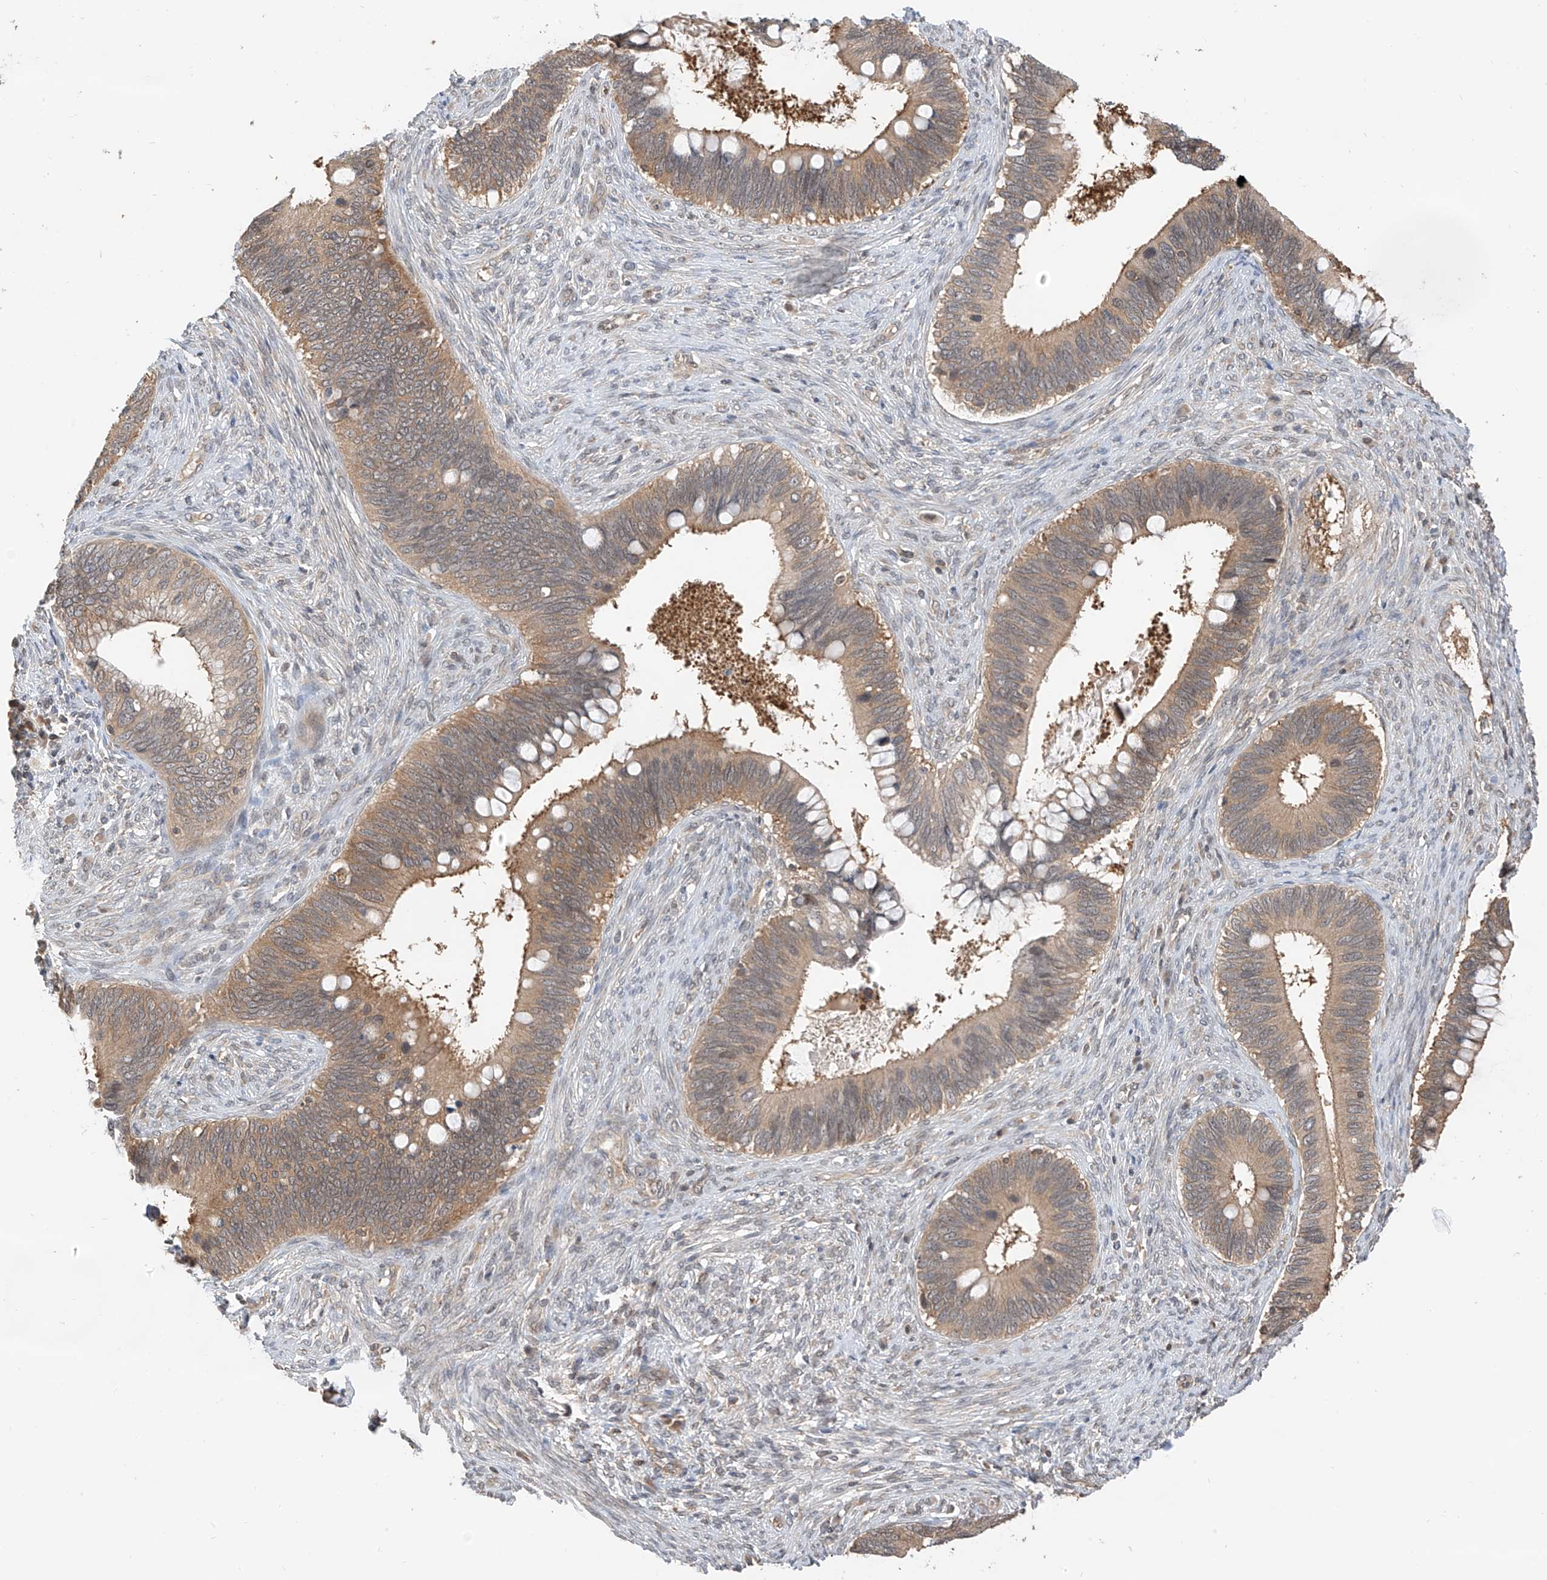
{"staining": {"intensity": "moderate", "quantity": ">75%", "location": "cytoplasmic/membranous"}, "tissue": "cervical cancer", "cell_type": "Tumor cells", "image_type": "cancer", "snomed": [{"axis": "morphology", "description": "Adenocarcinoma, NOS"}, {"axis": "topography", "description": "Cervix"}], "caption": "Cervical cancer was stained to show a protein in brown. There is medium levels of moderate cytoplasmic/membranous expression in approximately >75% of tumor cells. The protein is stained brown, and the nuclei are stained in blue (DAB IHC with brightfield microscopy, high magnification).", "gene": "PPA2", "patient": {"sex": "female", "age": 42}}